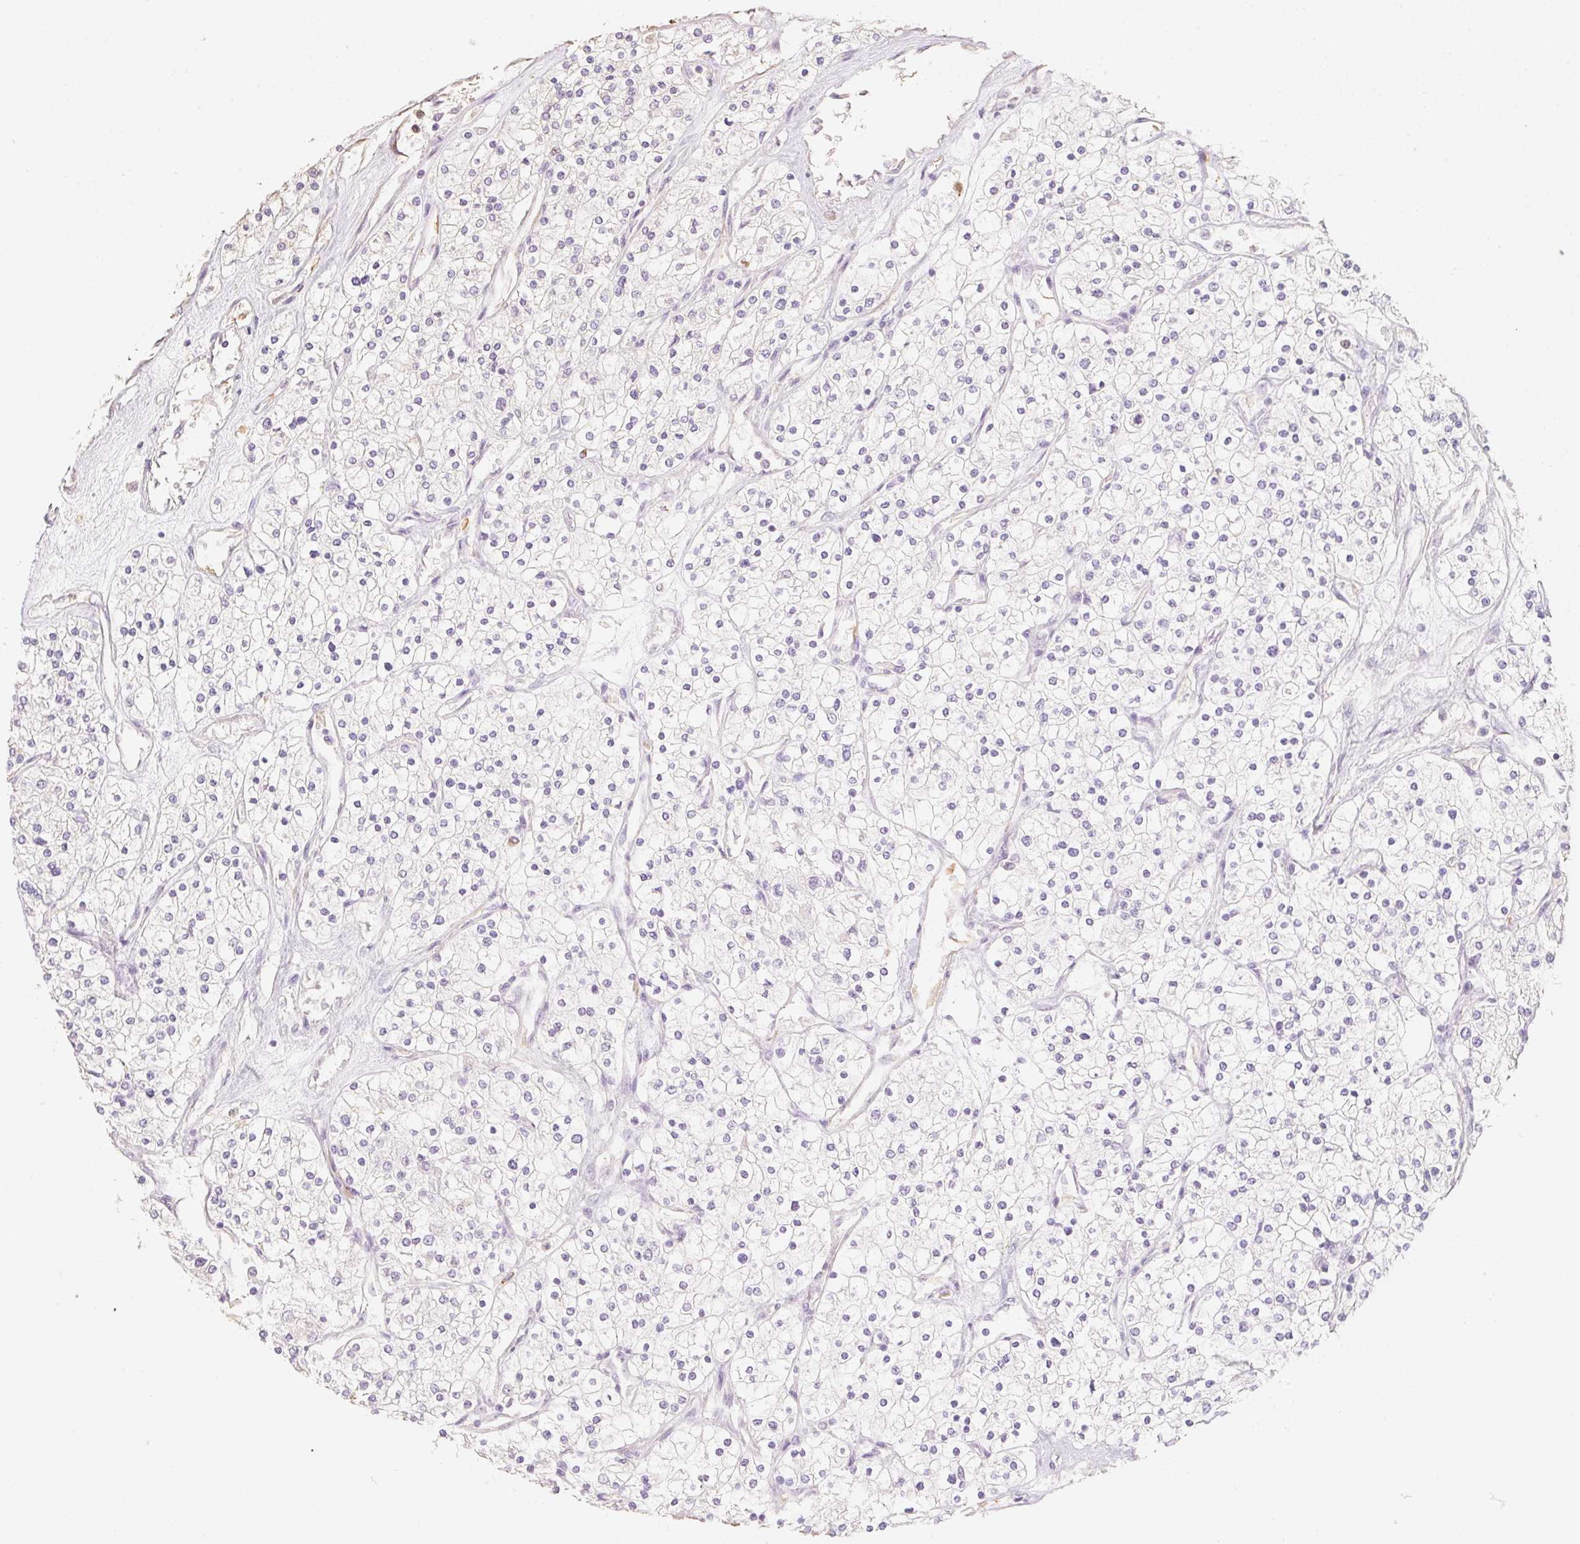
{"staining": {"intensity": "negative", "quantity": "none", "location": "none"}, "tissue": "renal cancer", "cell_type": "Tumor cells", "image_type": "cancer", "snomed": [{"axis": "morphology", "description": "Adenocarcinoma, NOS"}, {"axis": "topography", "description": "Kidney"}], "caption": "IHC micrograph of adenocarcinoma (renal) stained for a protein (brown), which reveals no expression in tumor cells.", "gene": "MBOAT7", "patient": {"sex": "male", "age": 80}}